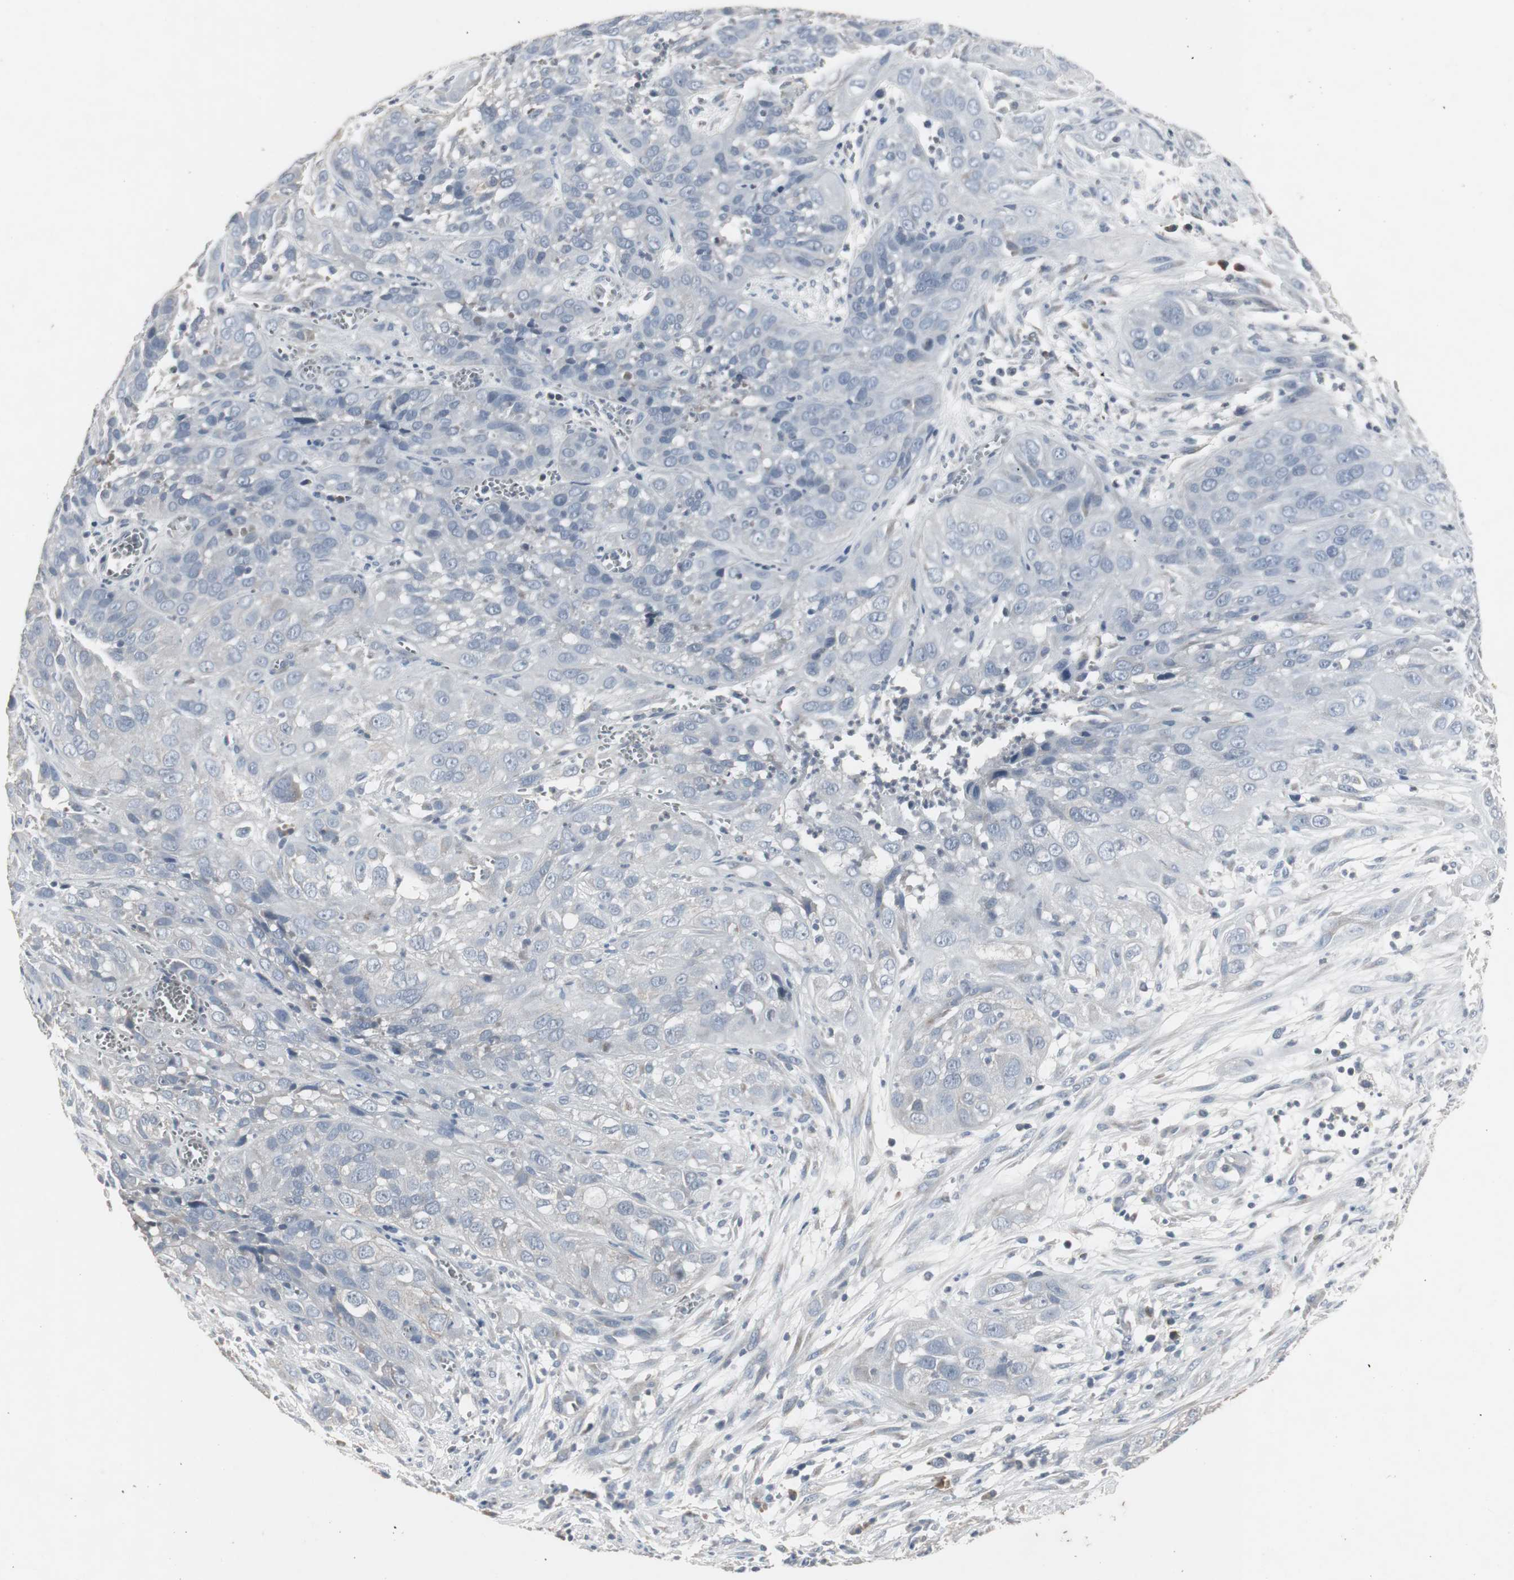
{"staining": {"intensity": "weak", "quantity": "<25%", "location": "cytoplasmic/membranous"}, "tissue": "cervical cancer", "cell_type": "Tumor cells", "image_type": "cancer", "snomed": [{"axis": "morphology", "description": "Squamous cell carcinoma, NOS"}, {"axis": "topography", "description": "Cervix"}], "caption": "Photomicrograph shows no protein positivity in tumor cells of cervical squamous cell carcinoma tissue.", "gene": "ACAA1", "patient": {"sex": "female", "age": 32}}